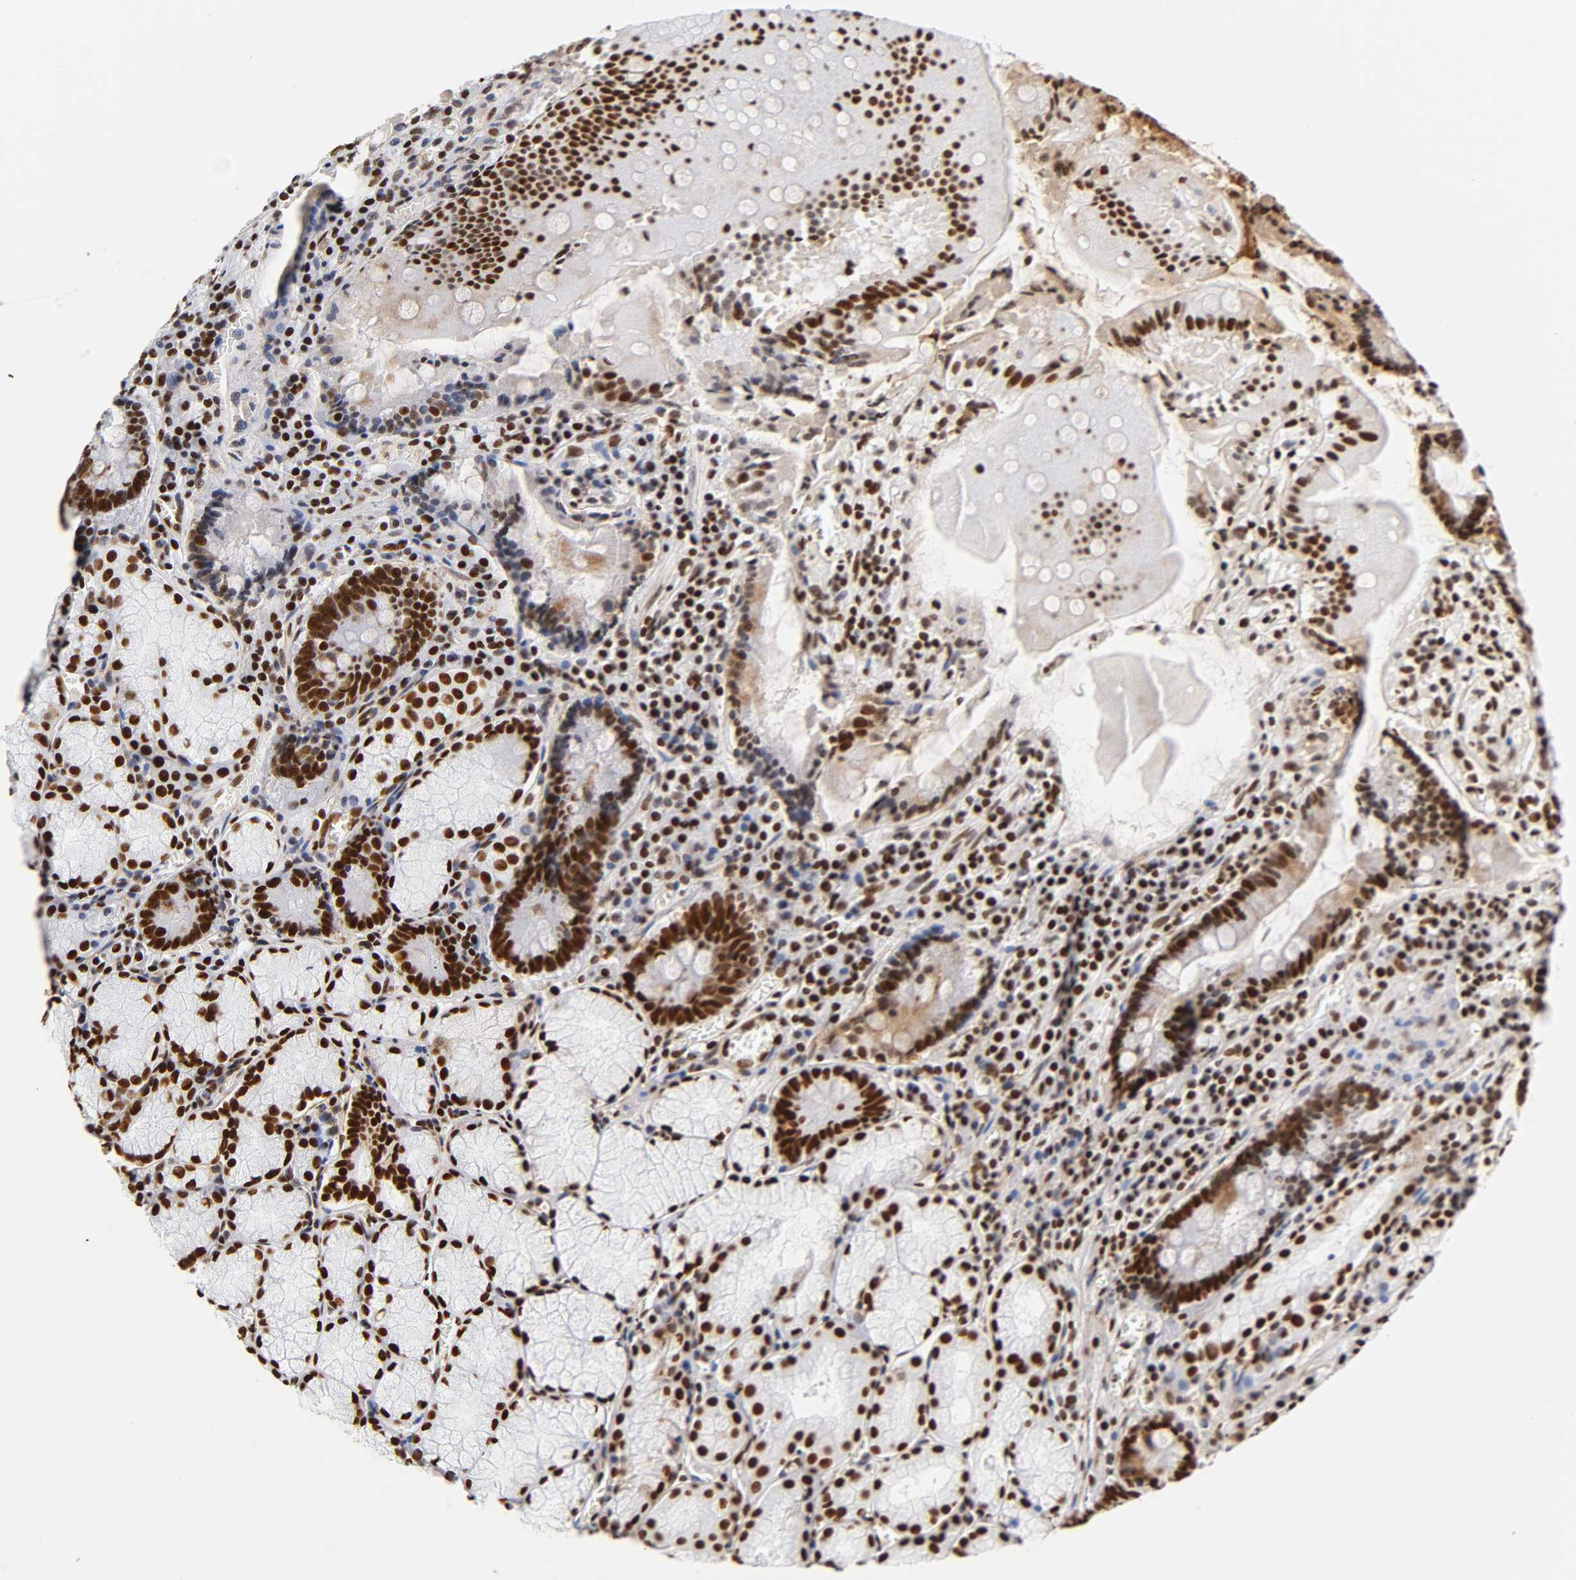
{"staining": {"intensity": "strong", "quantity": ">75%", "location": "nuclear"}, "tissue": "stomach", "cell_type": "Glandular cells", "image_type": "normal", "snomed": [{"axis": "morphology", "description": "Normal tissue, NOS"}, {"axis": "topography", "description": "Stomach, lower"}], "caption": "The photomicrograph exhibits staining of unremarkable stomach, revealing strong nuclear protein expression (brown color) within glandular cells.", "gene": "XRCC6", "patient": {"sex": "male", "age": 56}}